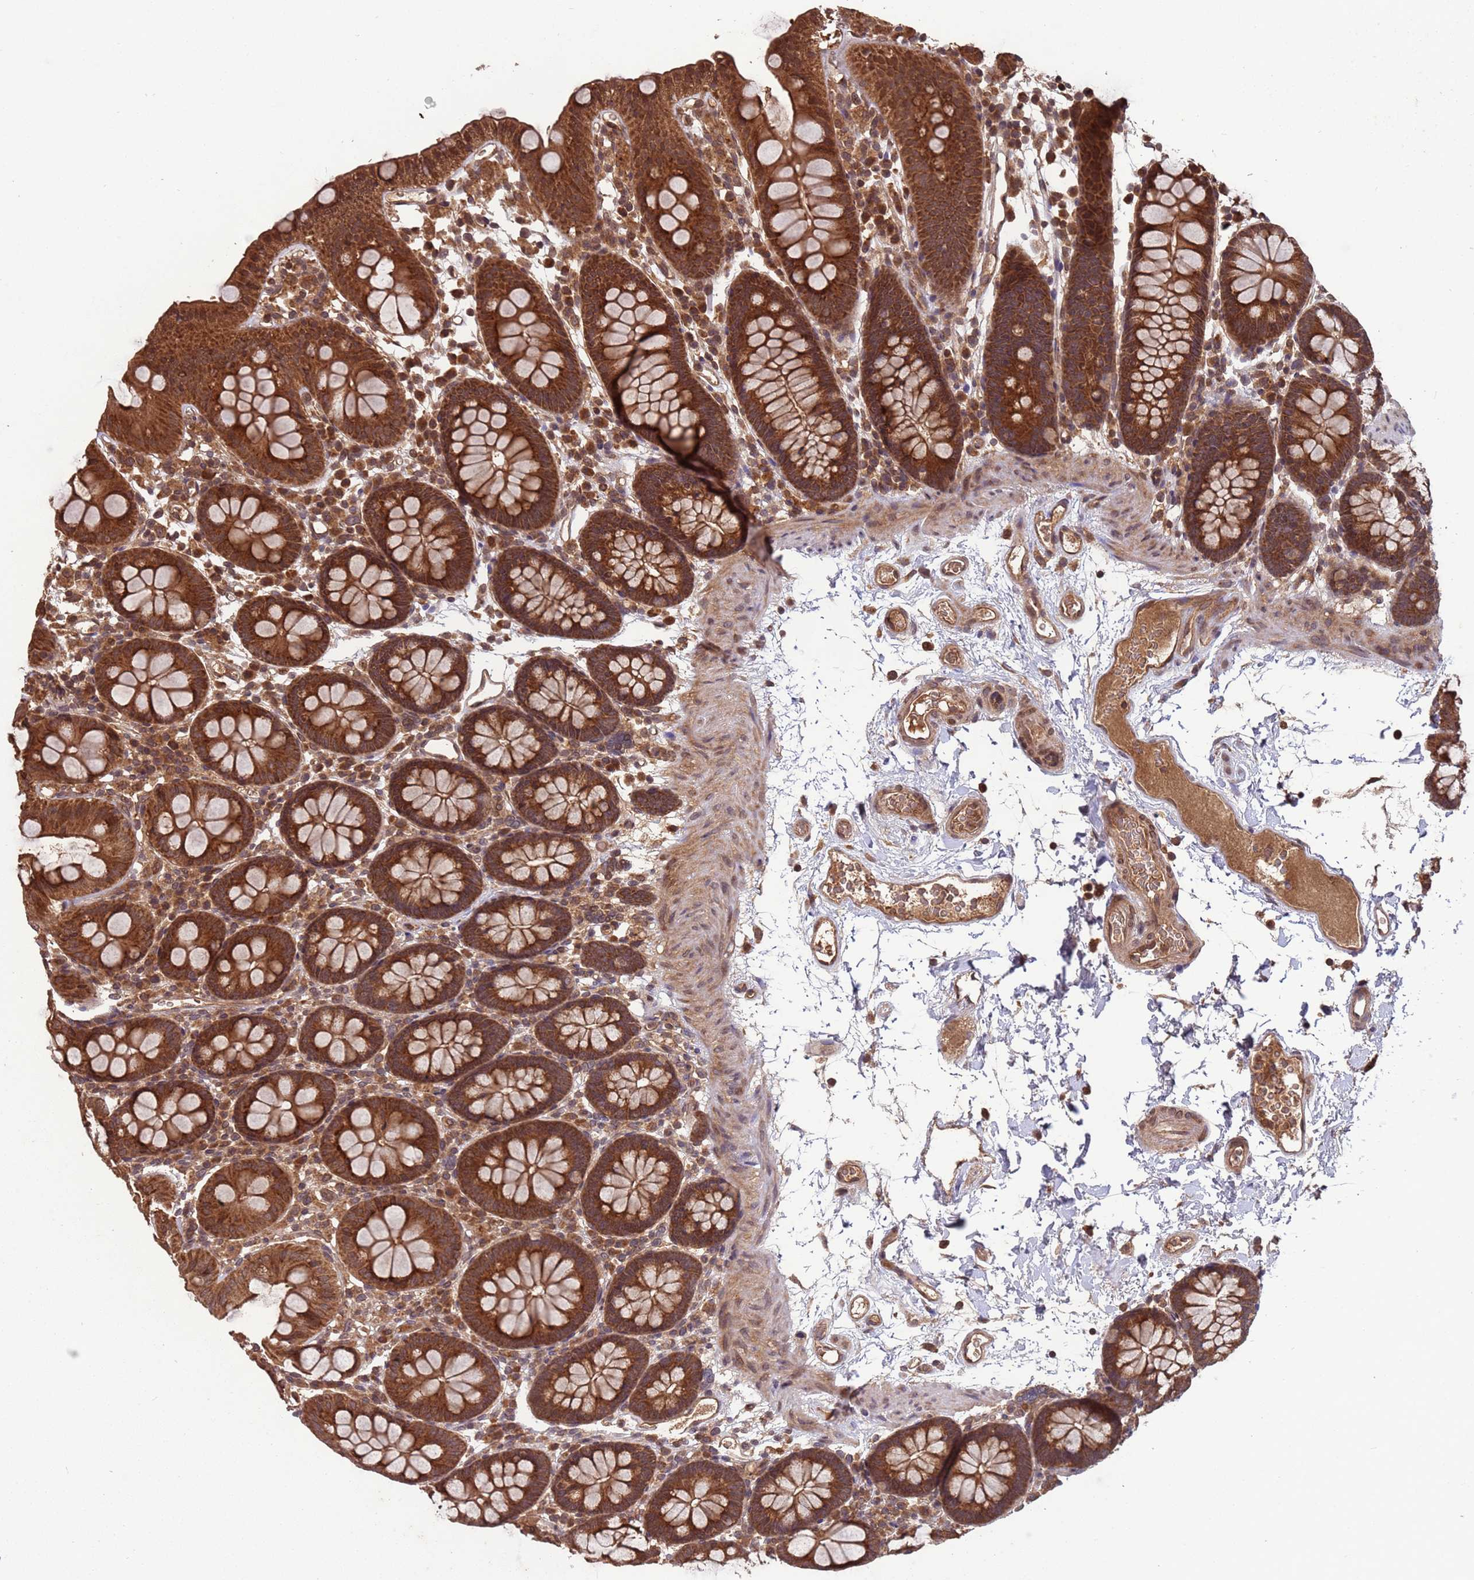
{"staining": {"intensity": "moderate", "quantity": ">75%", "location": "cytoplasmic/membranous"}, "tissue": "colon", "cell_type": "Endothelial cells", "image_type": "normal", "snomed": [{"axis": "morphology", "description": "Normal tissue, NOS"}, {"axis": "topography", "description": "Colon"}], "caption": "Endothelial cells display moderate cytoplasmic/membranous expression in approximately >75% of cells in benign colon.", "gene": "ERI1", "patient": {"sex": "male", "age": 75}}